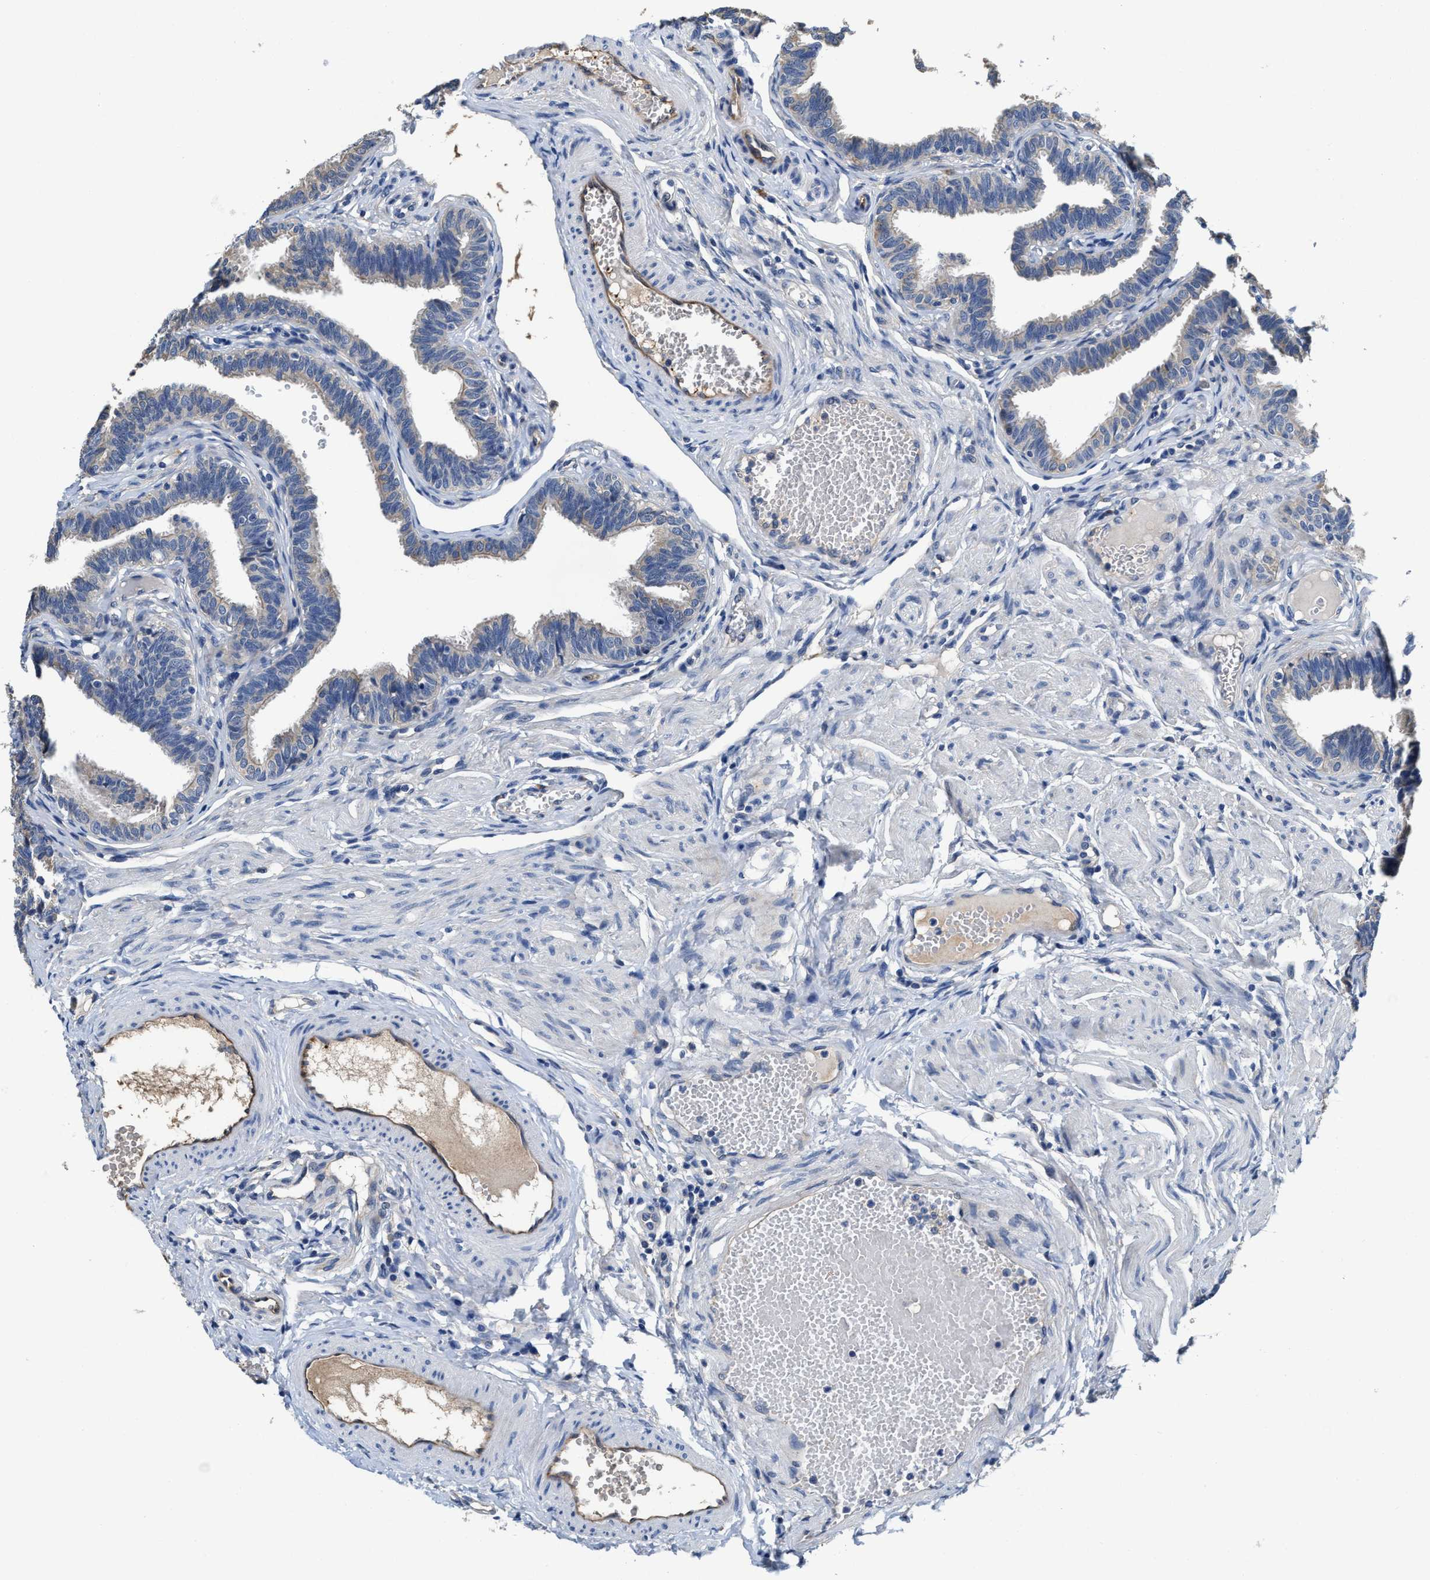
{"staining": {"intensity": "negative", "quantity": "none", "location": "none"}, "tissue": "fallopian tube", "cell_type": "Glandular cells", "image_type": "normal", "snomed": [{"axis": "morphology", "description": "Normal tissue, NOS"}, {"axis": "topography", "description": "Fallopian tube"}, {"axis": "topography", "description": "Ovary"}], "caption": "This is a micrograph of immunohistochemistry staining of normal fallopian tube, which shows no expression in glandular cells.", "gene": "PEG10", "patient": {"sex": "female", "age": 23}}